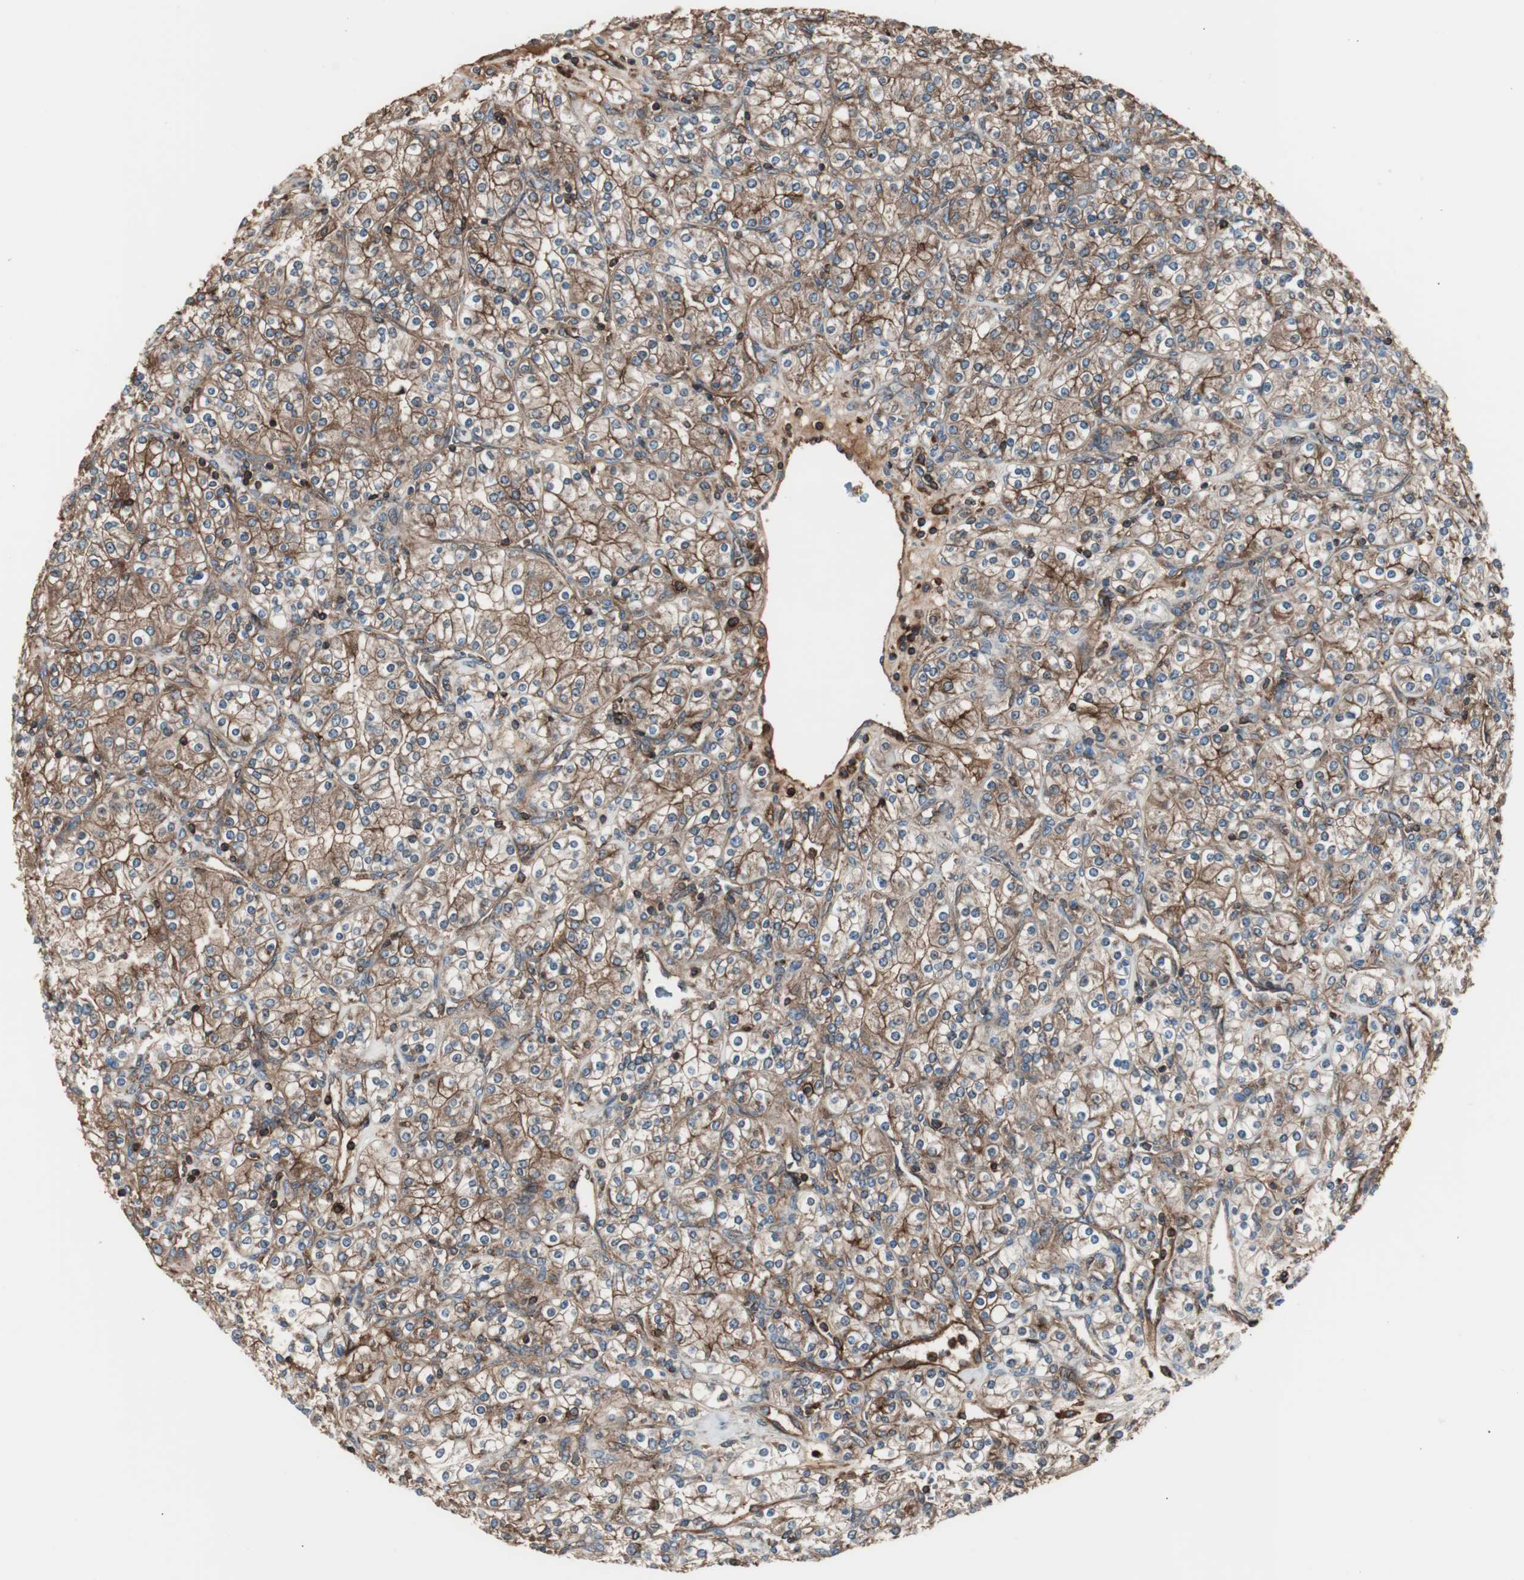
{"staining": {"intensity": "moderate", "quantity": "25%-75%", "location": "cytoplasmic/membranous"}, "tissue": "renal cancer", "cell_type": "Tumor cells", "image_type": "cancer", "snomed": [{"axis": "morphology", "description": "Adenocarcinoma, NOS"}, {"axis": "topography", "description": "Kidney"}], "caption": "Immunohistochemical staining of renal adenocarcinoma demonstrates moderate cytoplasmic/membranous protein positivity in about 25%-75% of tumor cells. Immunohistochemistry (ihc) stains the protein of interest in brown and the nuclei are stained blue.", "gene": "B2M", "patient": {"sex": "male", "age": 77}}